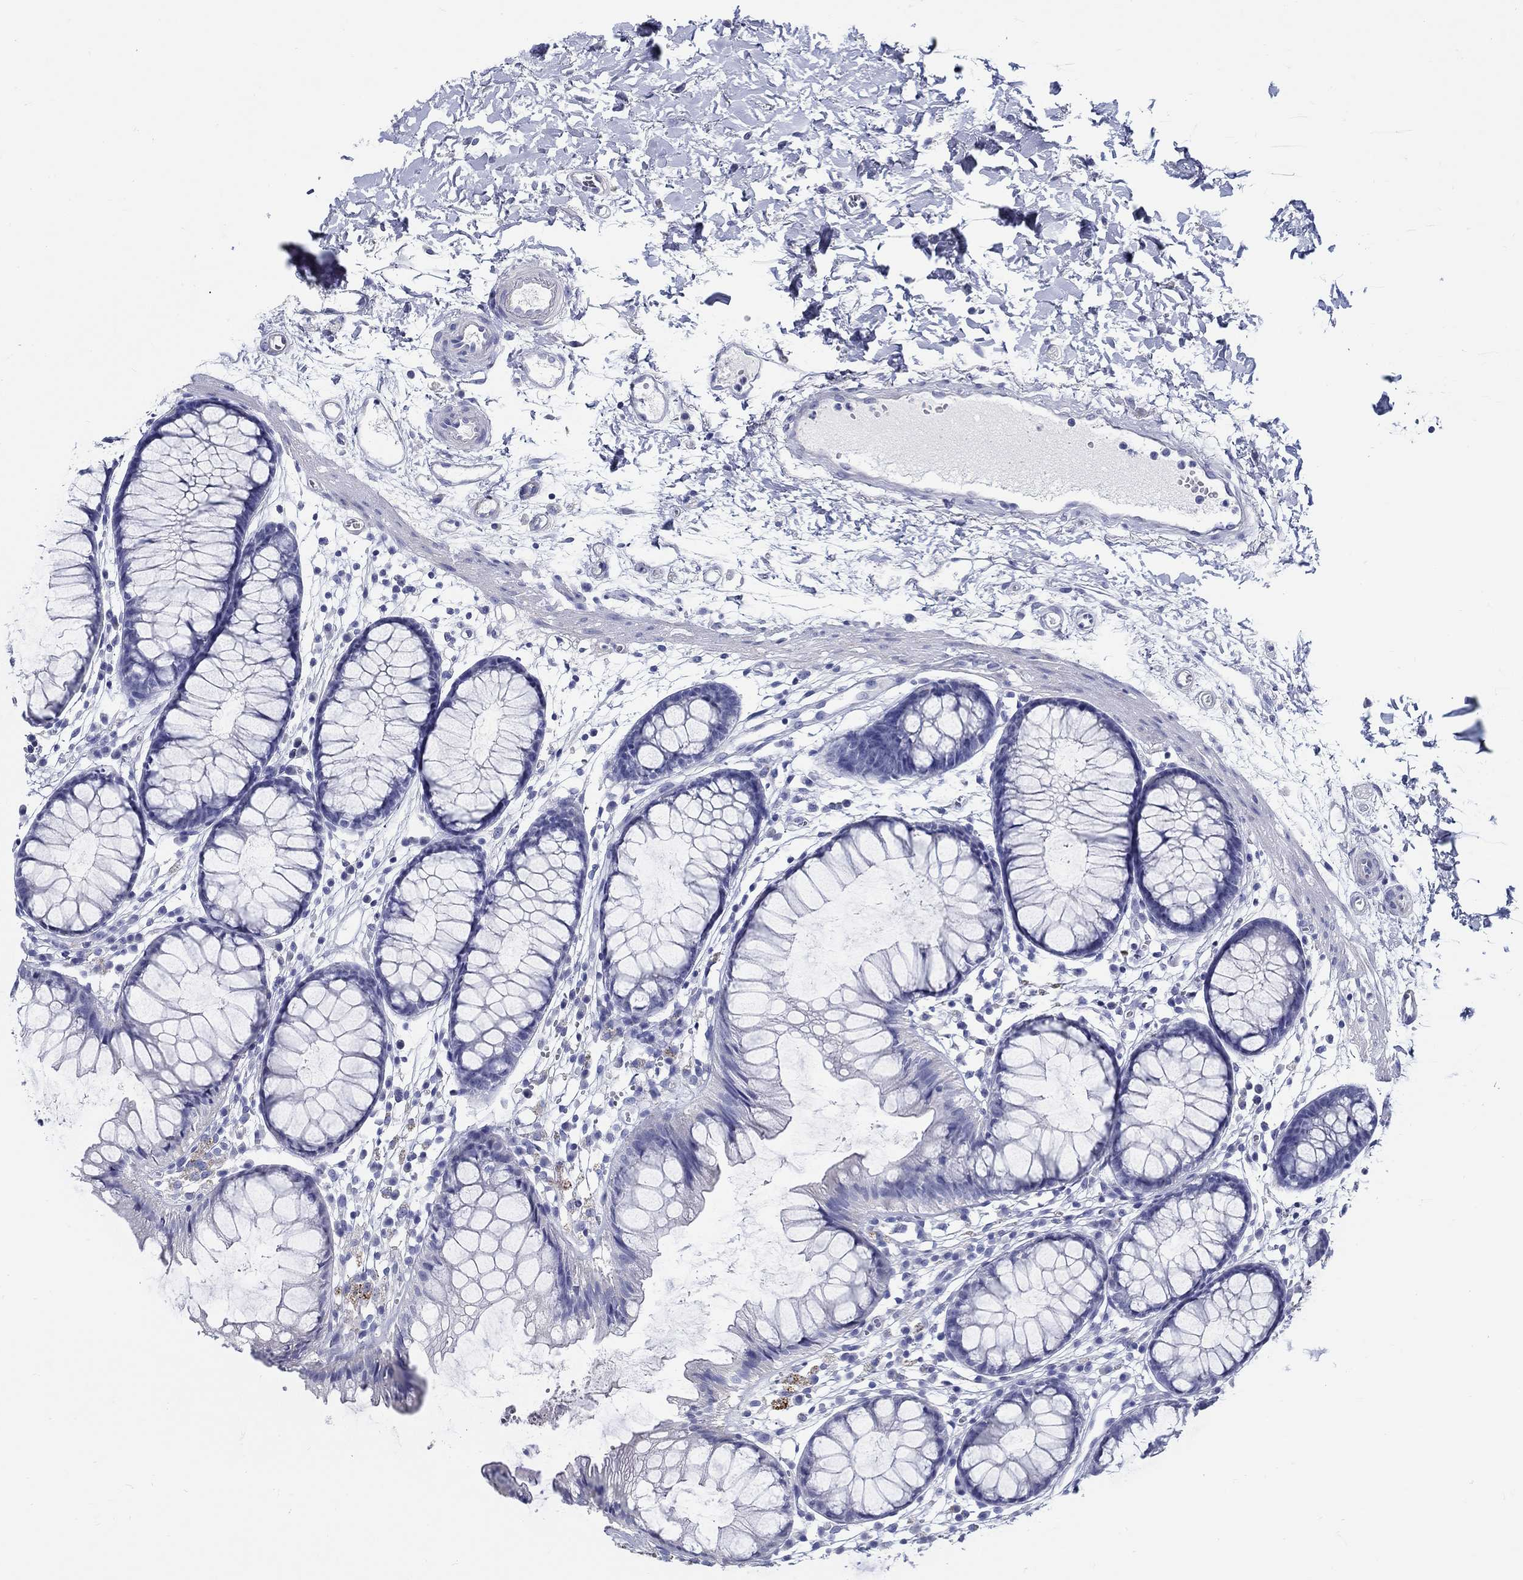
{"staining": {"intensity": "negative", "quantity": "none", "location": "none"}, "tissue": "colon", "cell_type": "Endothelial cells", "image_type": "normal", "snomed": [{"axis": "morphology", "description": "Normal tissue, NOS"}, {"axis": "morphology", "description": "Adenocarcinoma, NOS"}, {"axis": "topography", "description": "Colon"}], "caption": "A high-resolution image shows immunohistochemistry staining of benign colon, which exhibits no significant positivity in endothelial cells.", "gene": "CRYGS", "patient": {"sex": "male", "age": 65}}